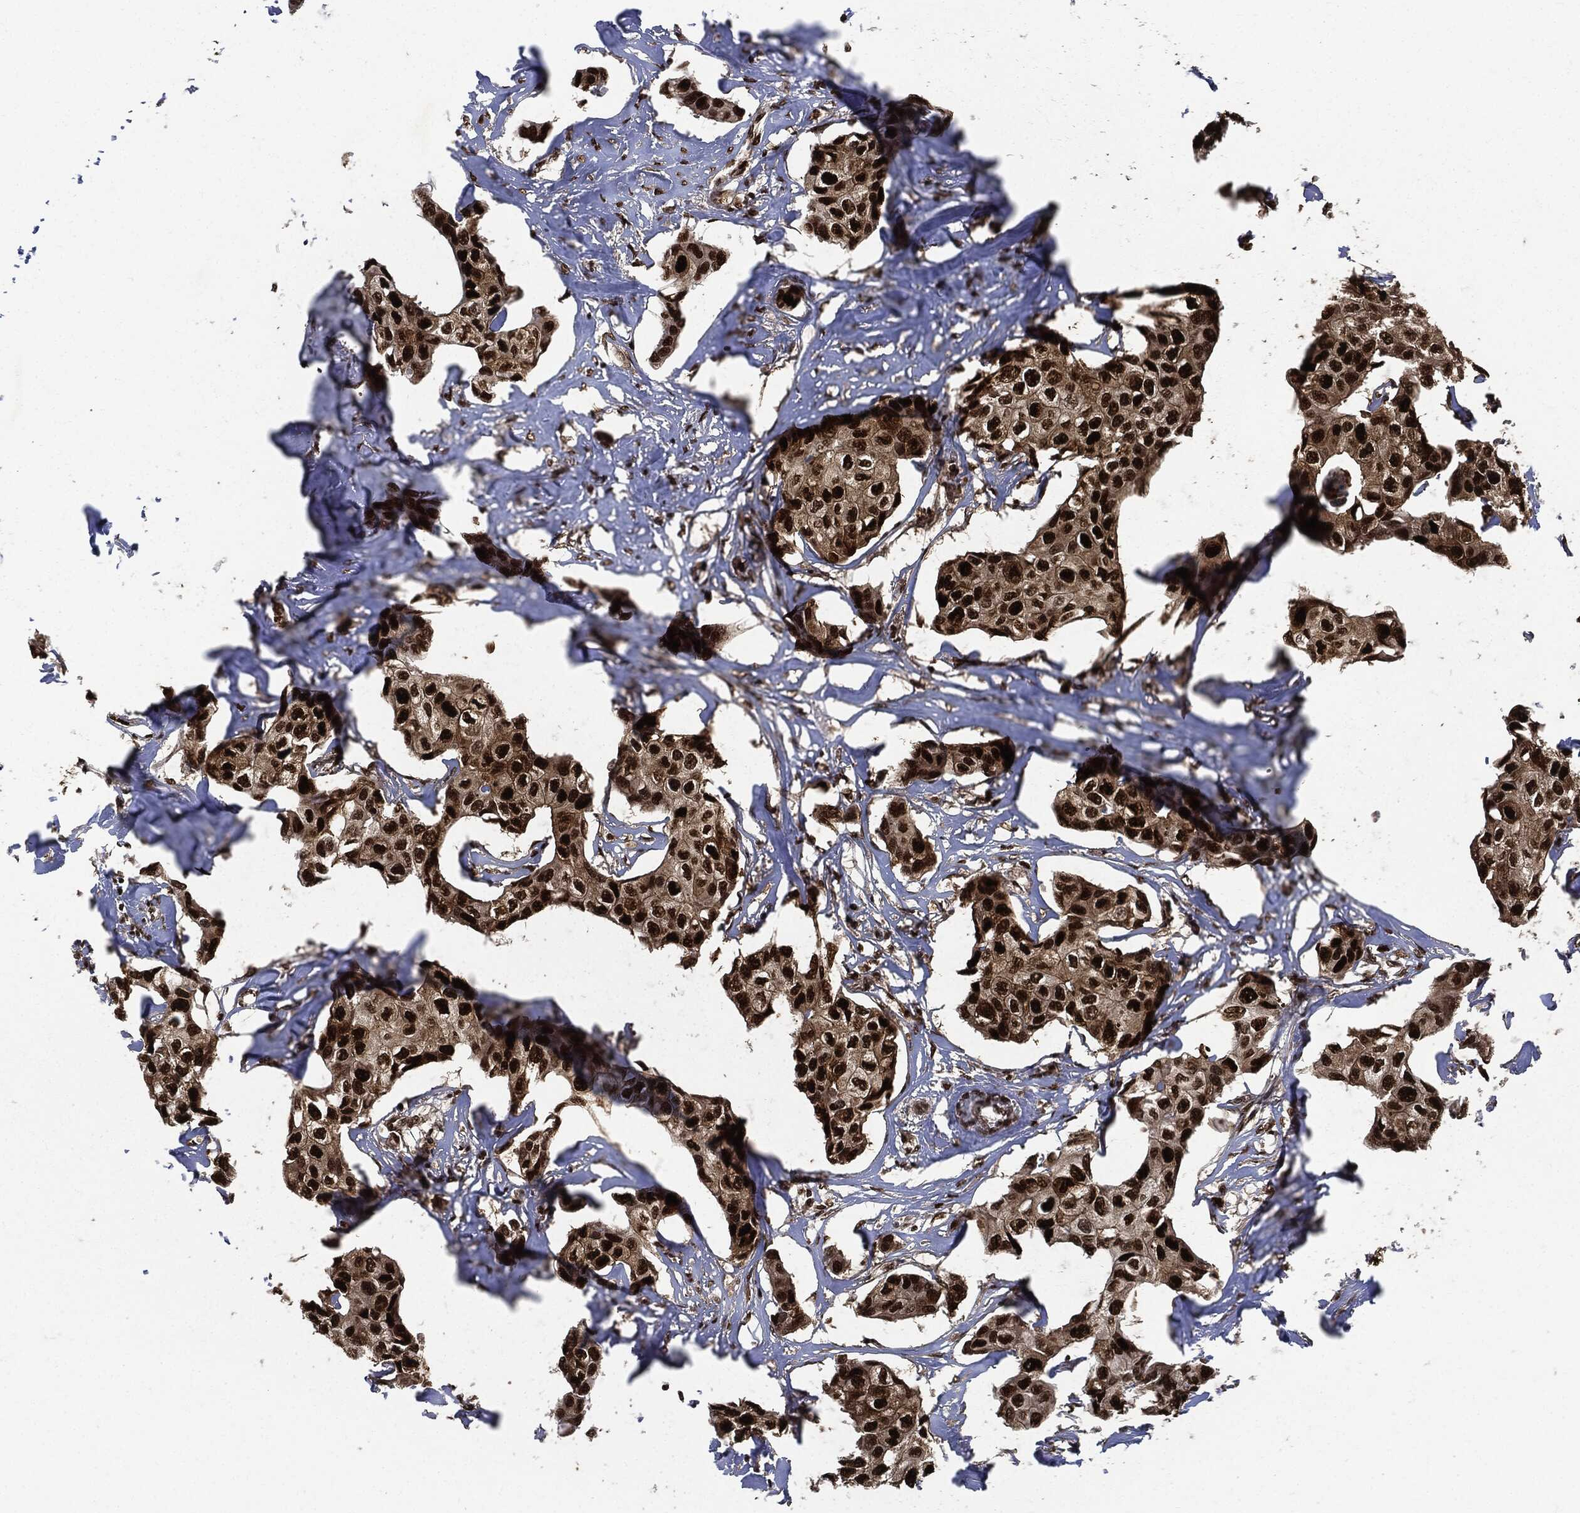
{"staining": {"intensity": "strong", "quantity": ">75%", "location": "nuclear"}, "tissue": "breast cancer", "cell_type": "Tumor cells", "image_type": "cancer", "snomed": [{"axis": "morphology", "description": "Duct carcinoma"}, {"axis": "topography", "description": "Breast"}], "caption": "Human breast cancer (infiltrating ductal carcinoma) stained for a protein (brown) reveals strong nuclear positive expression in about >75% of tumor cells.", "gene": "PCNA", "patient": {"sex": "female", "age": 80}}